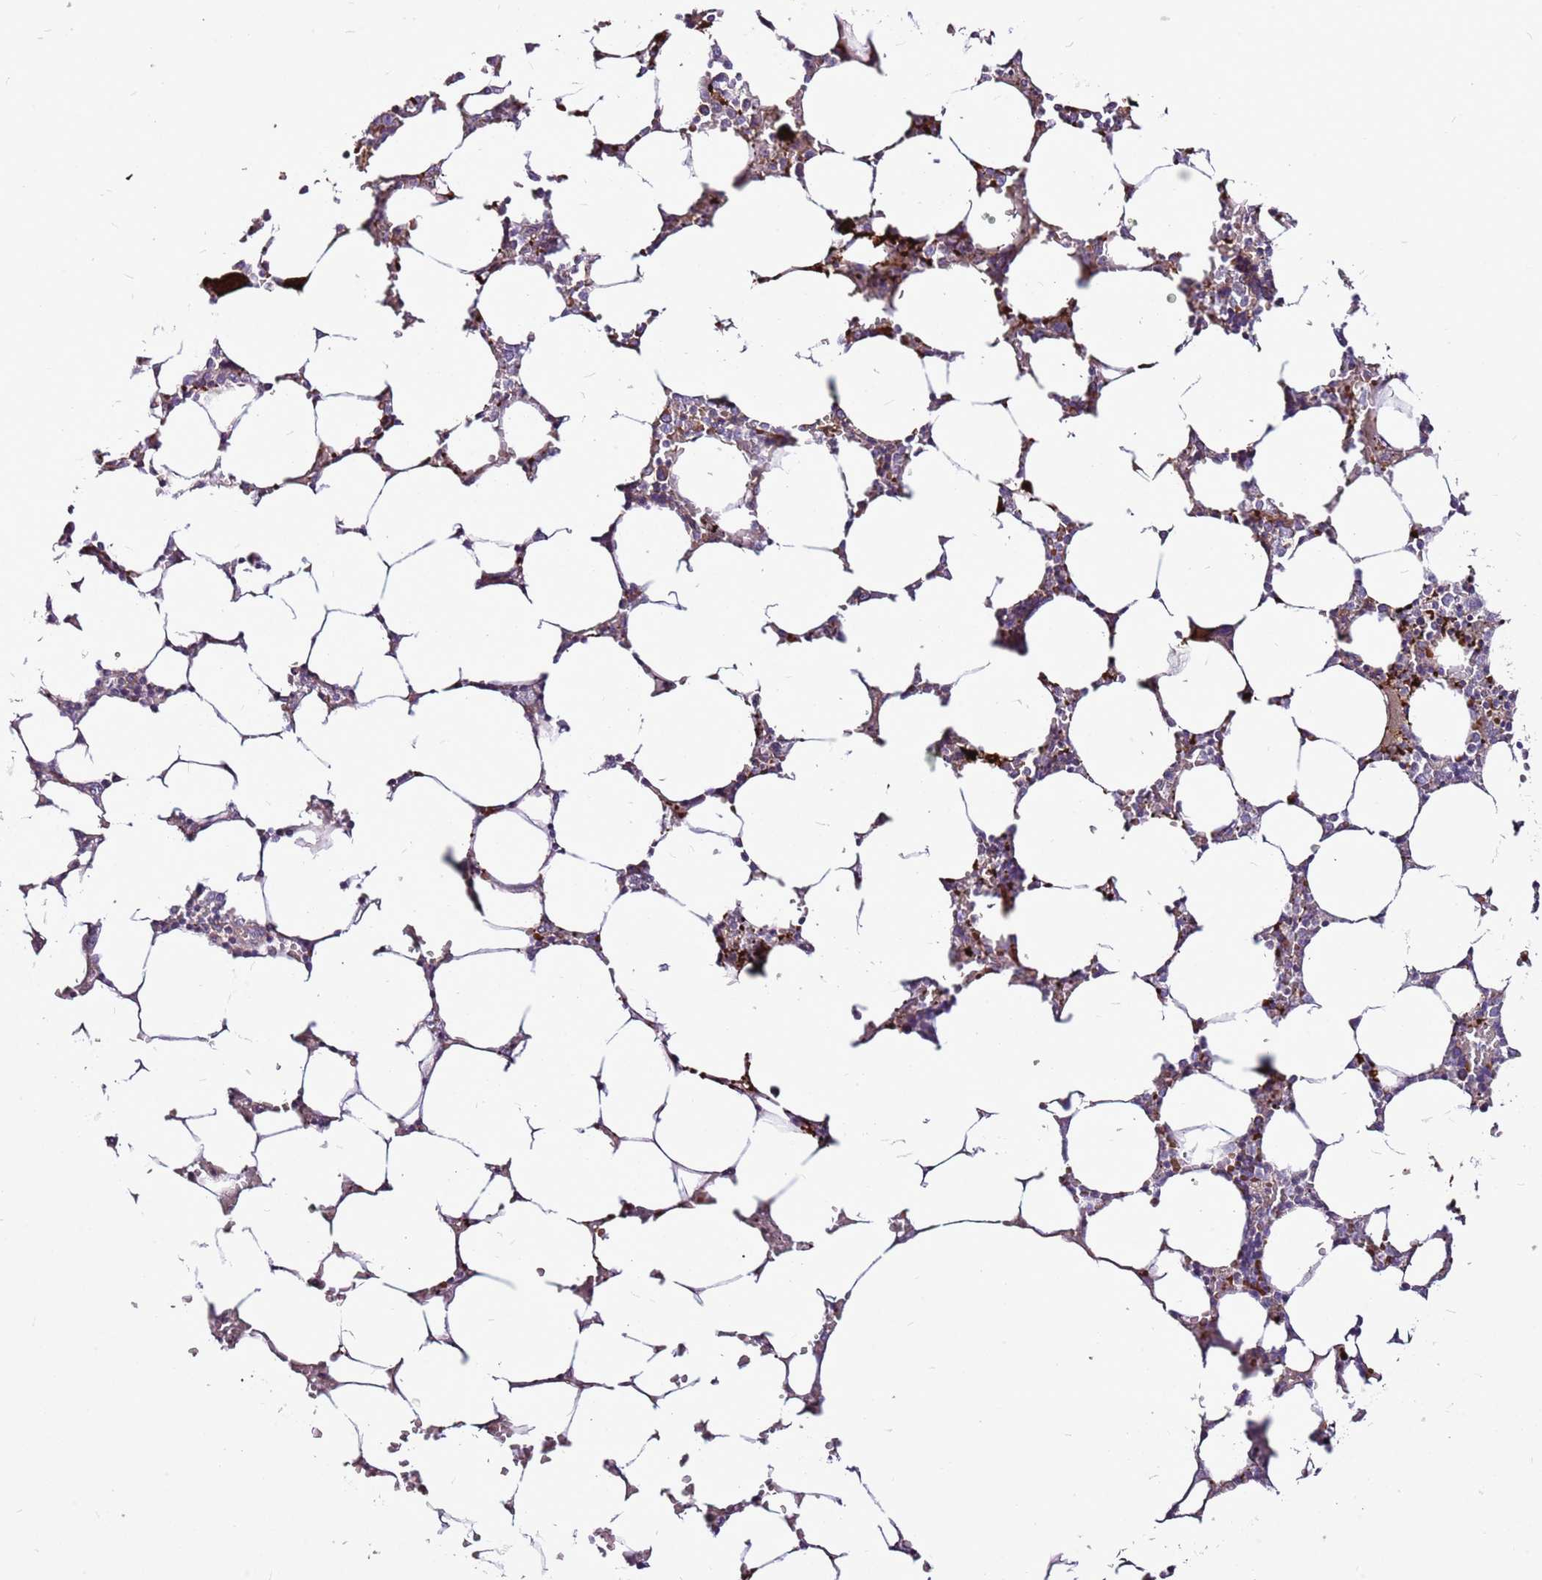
{"staining": {"intensity": "strong", "quantity": "<25%", "location": "cytoplasmic/membranous"}, "tissue": "bone marrow", "cell_type": "Hematopoietic cells", "image_type": "normal", "snomed": [{"axis": "morphology", "description": "Normal tissue, NOS"}, {"axis": "topography", "description": "Bone marrow"}], "caption": "This image exhibits IHC staining of benign human bone marrow, with medium strong cytoplasmic/membranous staining in approximately <25% of hematopoietic cells.", "gene": "CHAC2", "patient": {"sex": "male", "age": 64}}